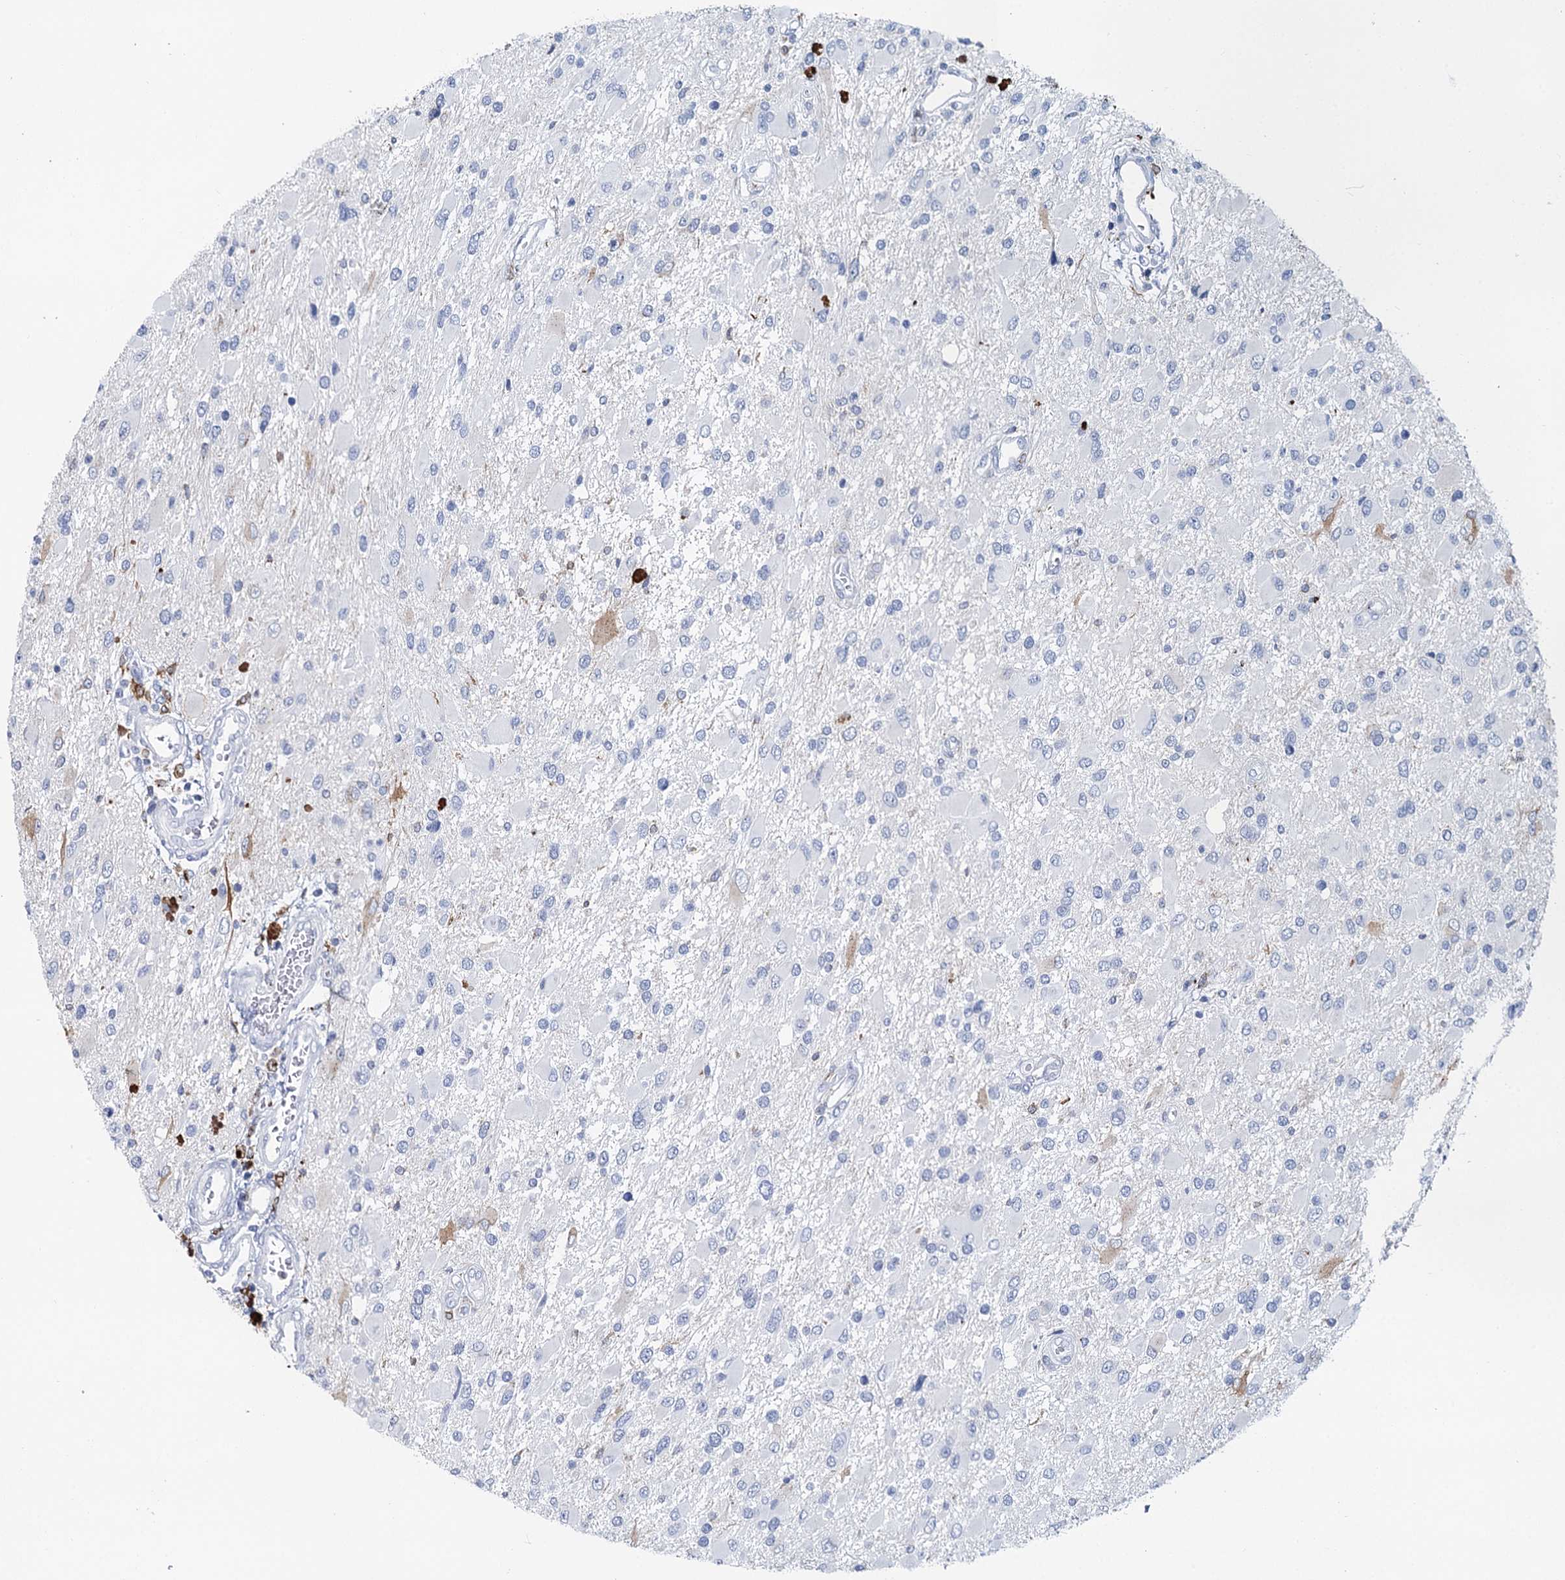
{"staining": {"intensity": "negative", "quantity": "none", "location": "none"}, "tissue": "glioma", "cell_type": "Tumor cells", "image_type": "cancer", "snomed": [{"axis": "morphology", "description": "Glioma, malignant, High grade"}, {"axis": "topography", "description": "Brain"}], "caption": "High power microscopy histopathology image of an immunohistochemistry image of glioma, revealing no significant expression in tumor cells.", "gene": "METTL7B", "patient": {"sex": "male", "age": 53}}